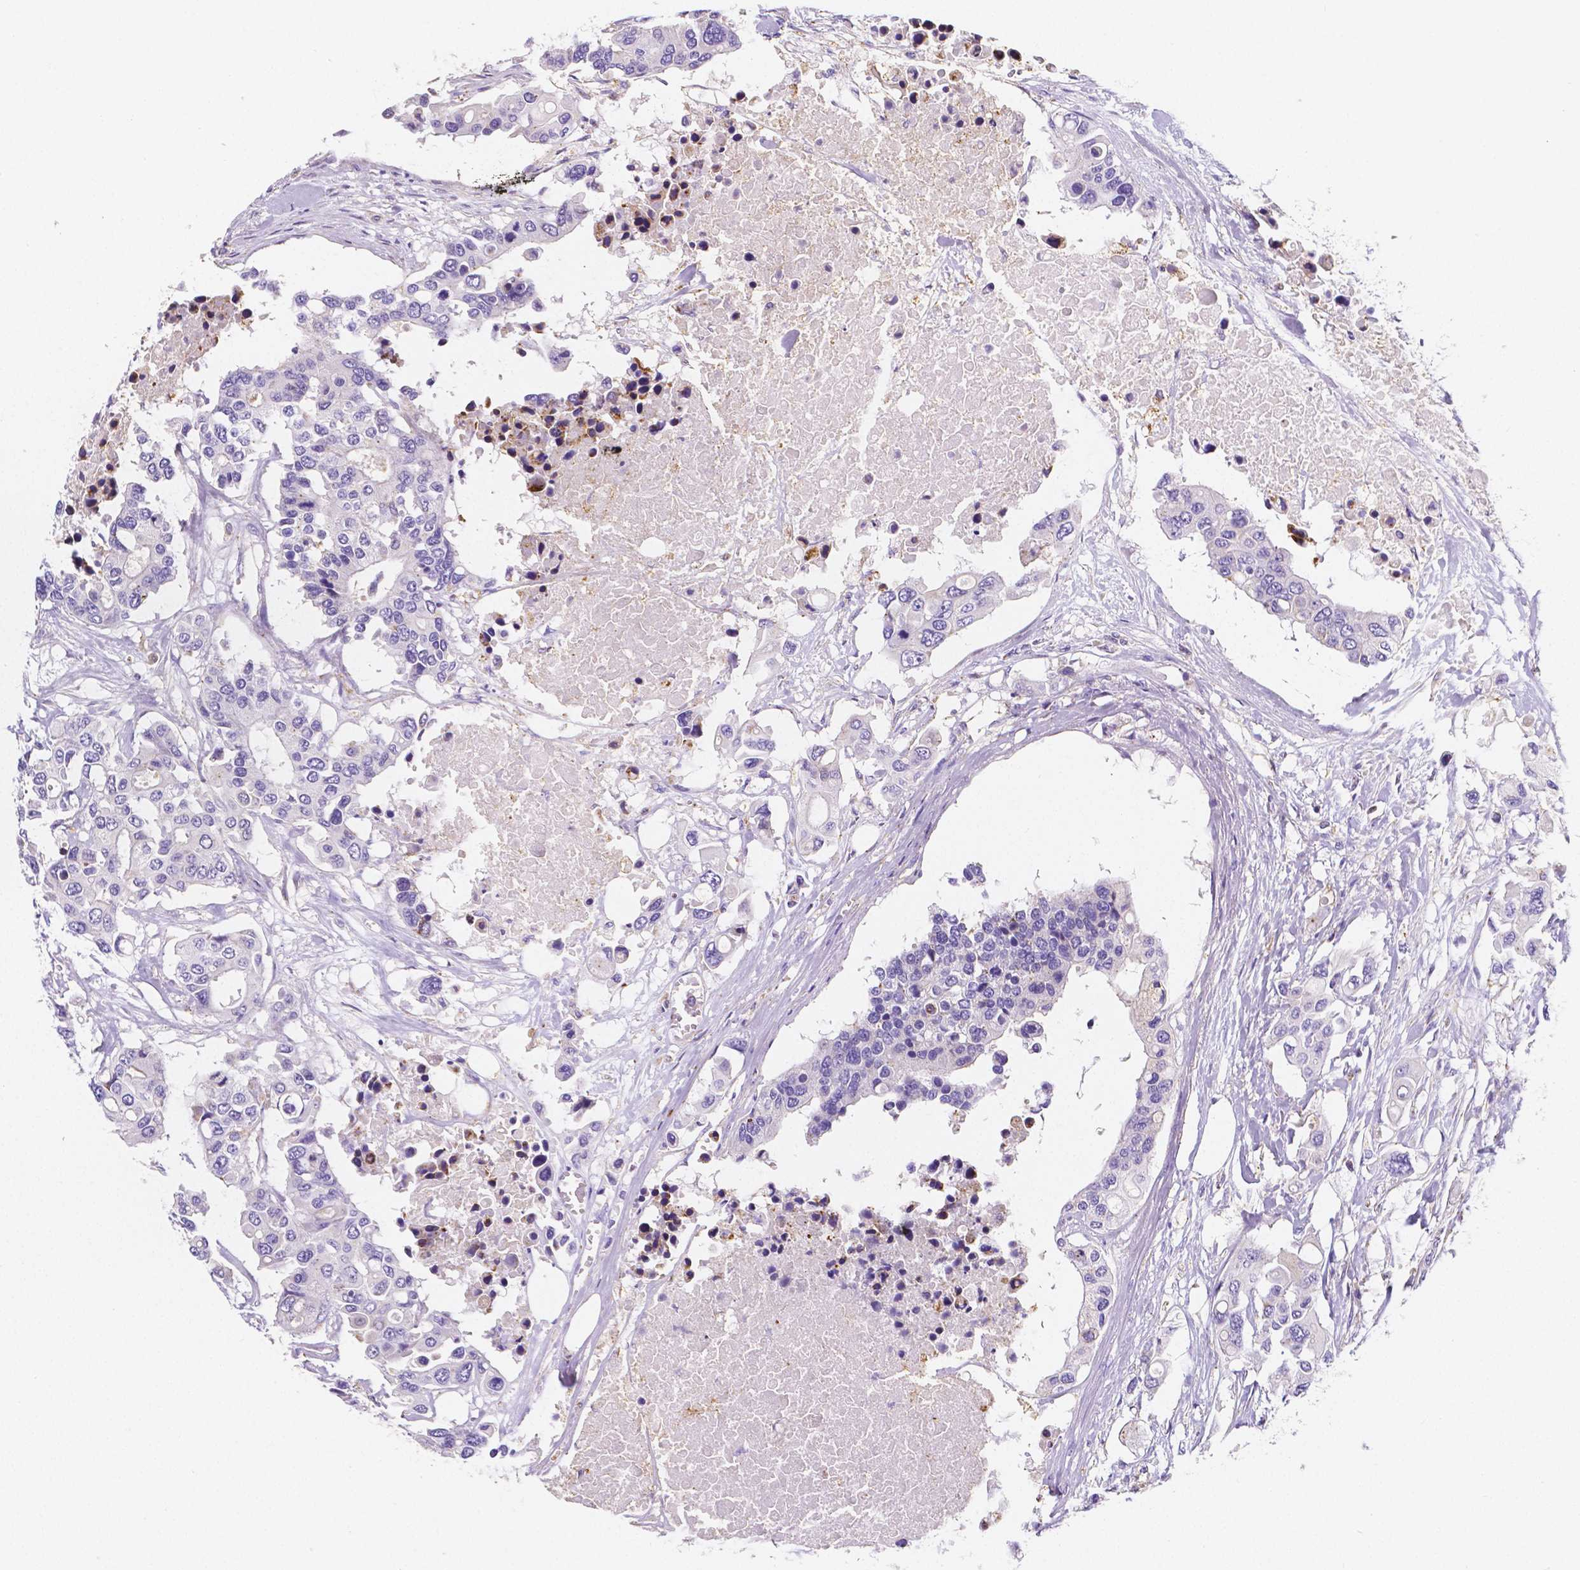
{"staining": {"intensity": "negative", "quantity": "none", "location": "none"}, "tissue": "colorectal cancer", "cell_type": "Tumor cells", "image_type": "cancer", "snomed": [{"axis": "morphology", "description": "Adenocarcinoma, NOS"}, {"axis": "topography", "description": "Colon"}], "caption": "Immunohistochemistry (IHC) micrograph of colorectal cancer stained for a protein (brown), which reveals no positivity in tumor cells.", "gene": "GABRD", "patient": {"sex": "male", "age": 77}}